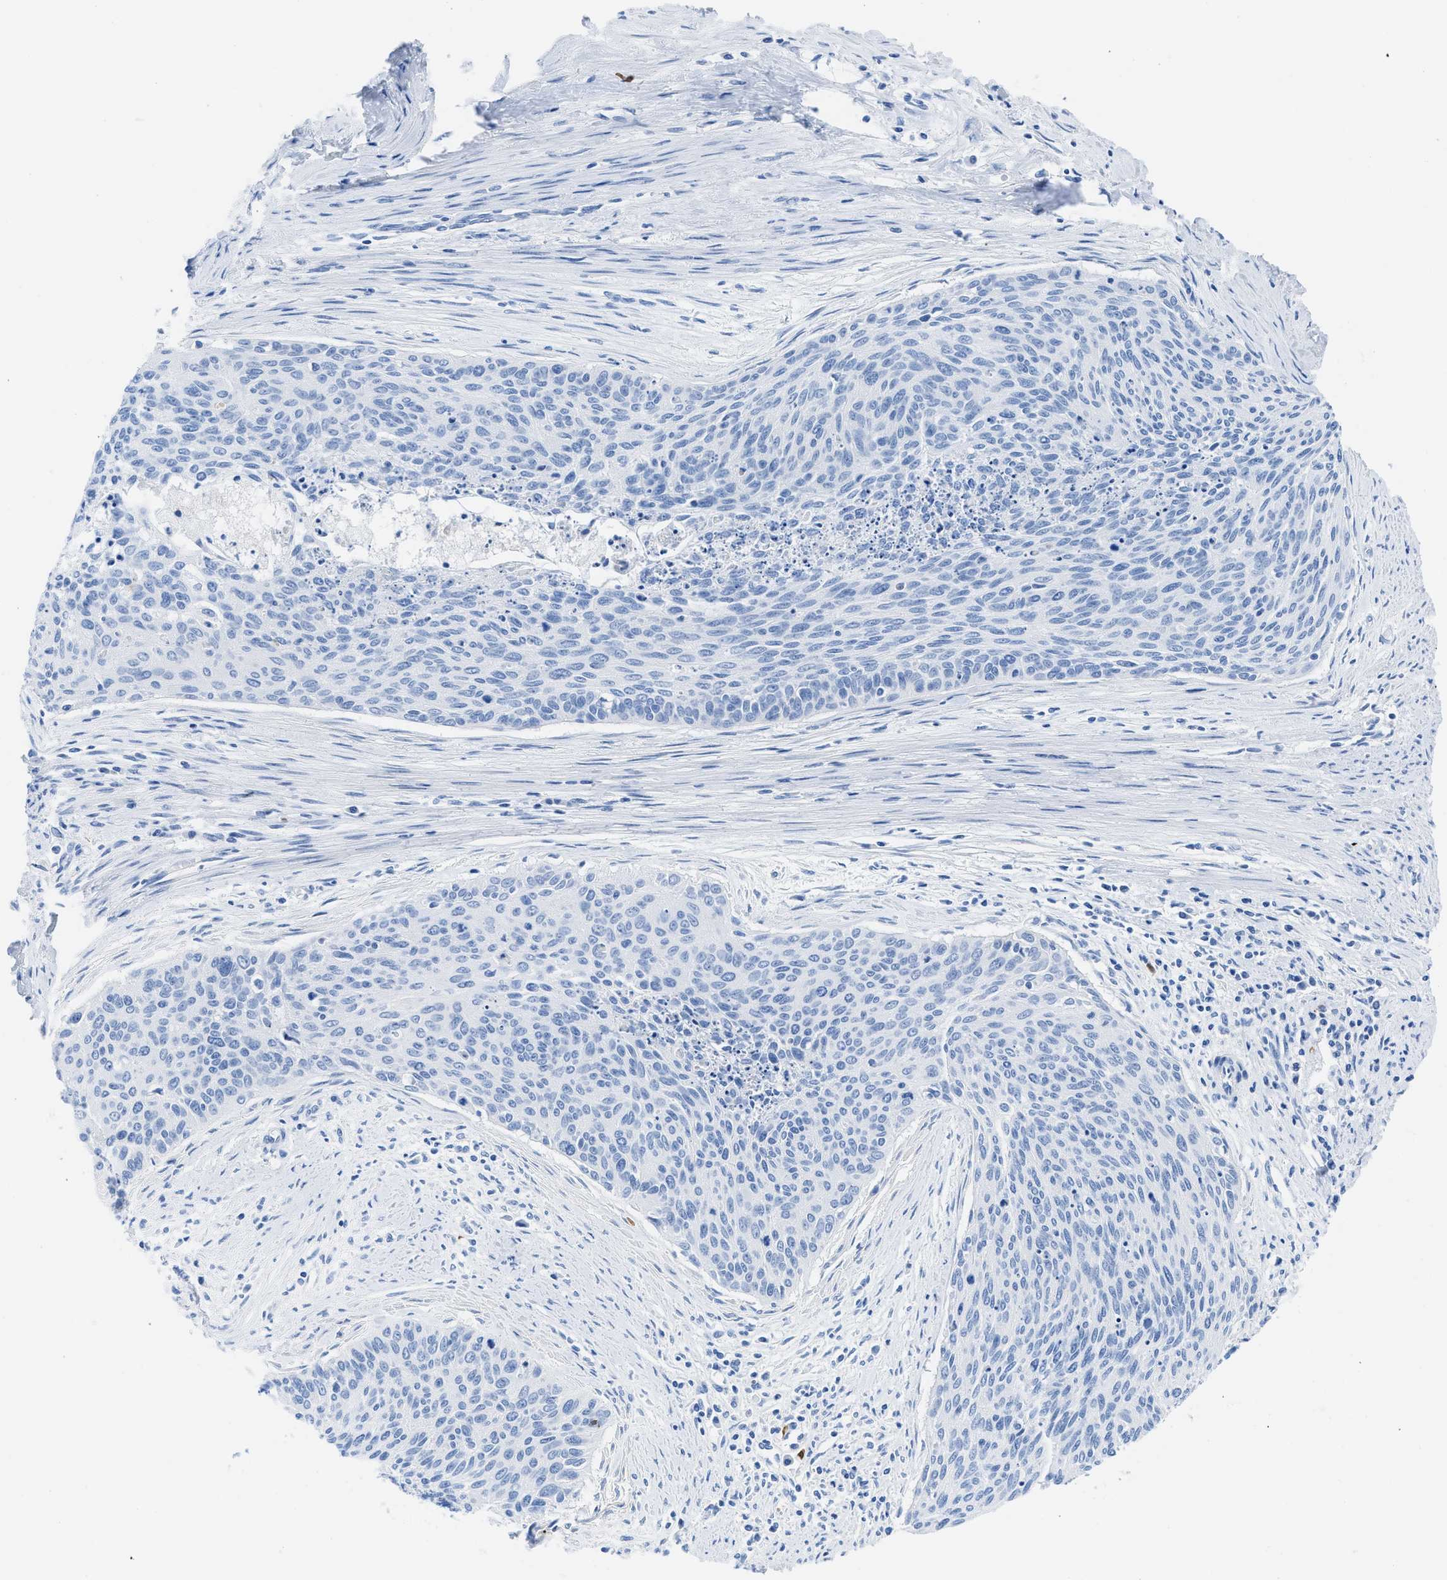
{"staining": {"intensity": "negative", "quantity": "none", "location": "none"}, "tissue": "cervical cancer", "cell_type": "Tumor cells", "image_type": "cancer", "snomed": [{"axis": "morphology", "description": "Squamous cell carcinoma, NOS"}, {"axis": "topography", "description": "Cervix"}], "caption": "The immunohistochemistry photomicrograph has no significant expression in tumor cells of cervical squamous cell carcinoma tissue.", "gene": "TCL1A", "patient": {"sex": "female", "age": 55}}